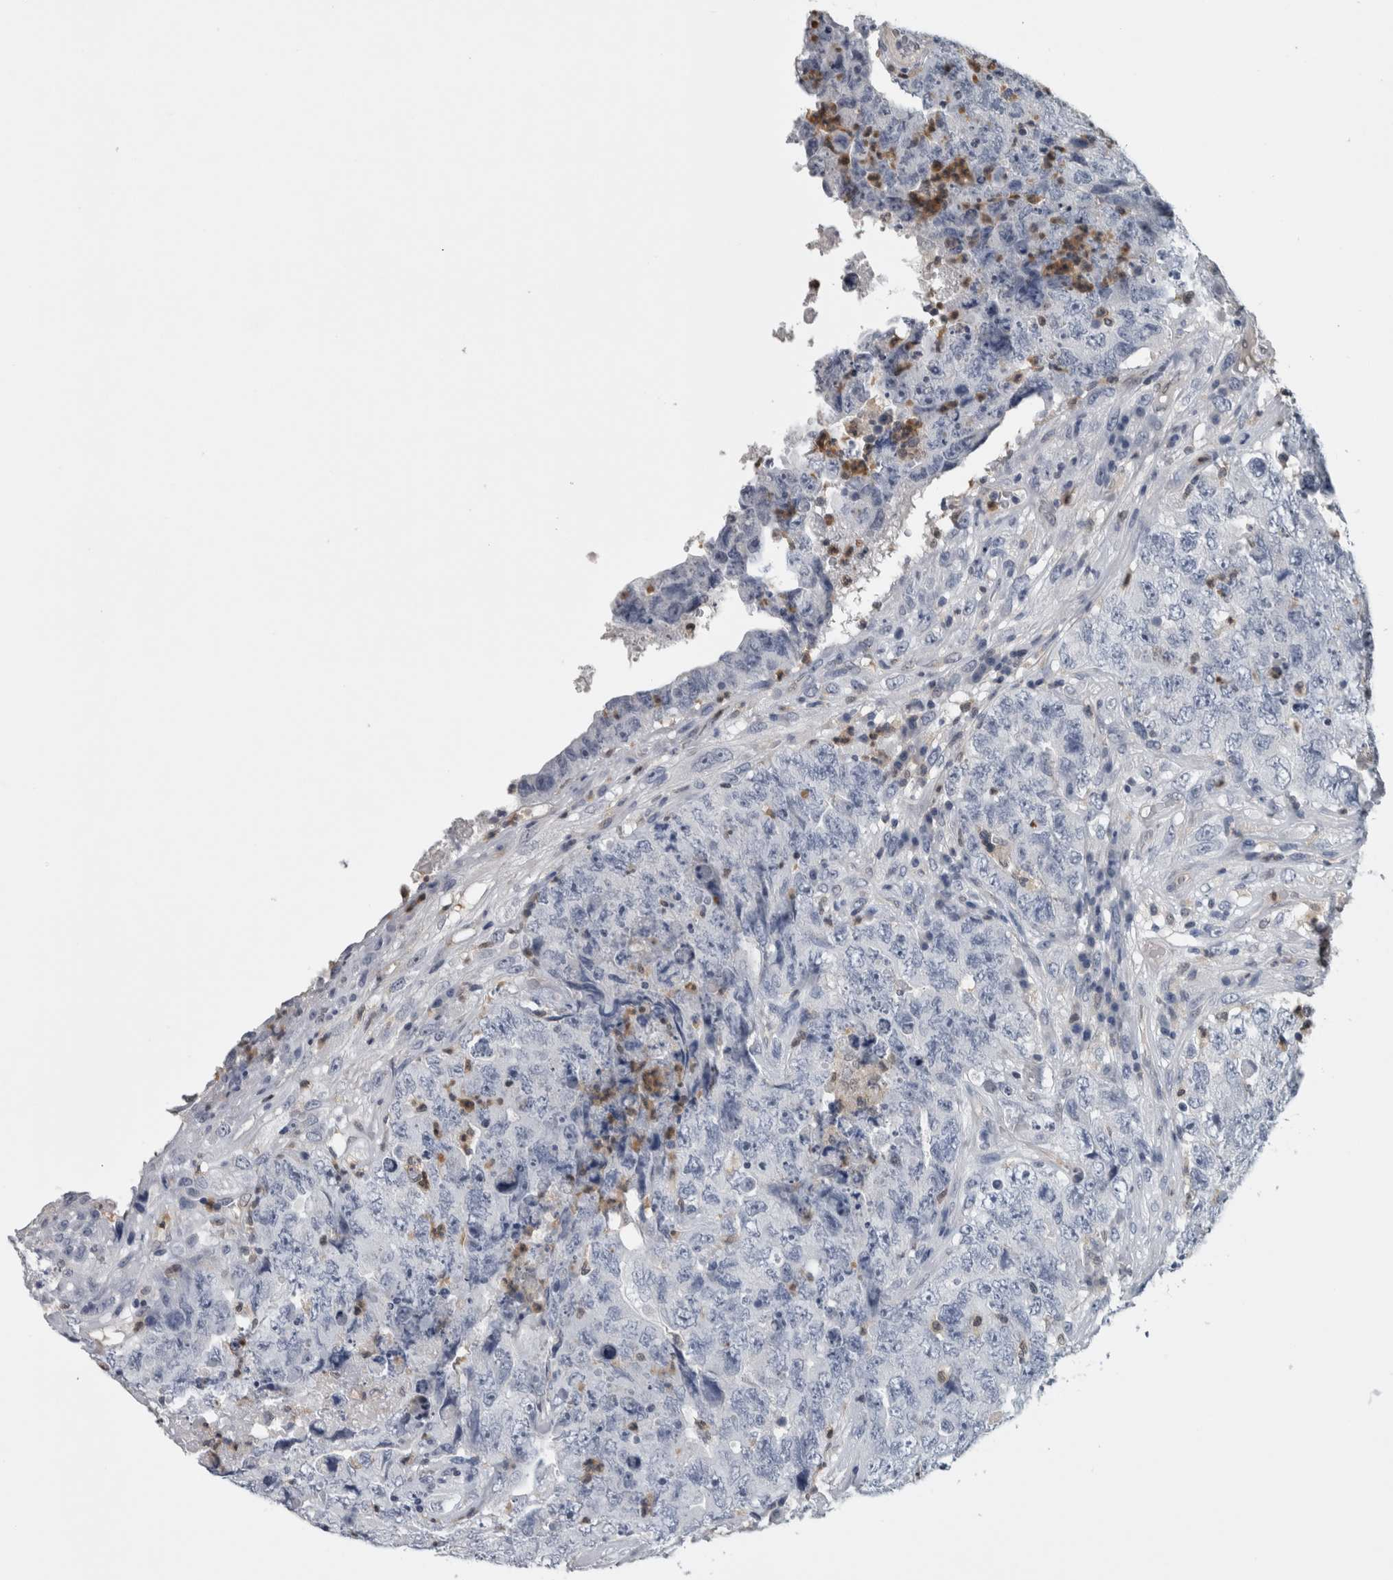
{"staining": {"intensity": "negative", "quantity": "none", "location": "none"}, "tissue": "testis cancer", "cell_type": "Tumor cells", "image_type": "cancer", "snomed": [{"axis": "morphology", "description": "Carcinoma, Embryonal, NOS"}, {"axis": "topography", "description": "Testis"}], "caption": "Protein analysis of testis cancer exhibits no significant staining in tumor cells.", "gene": "NAPRT", "patient": {"sex": "male", "age": 32}}